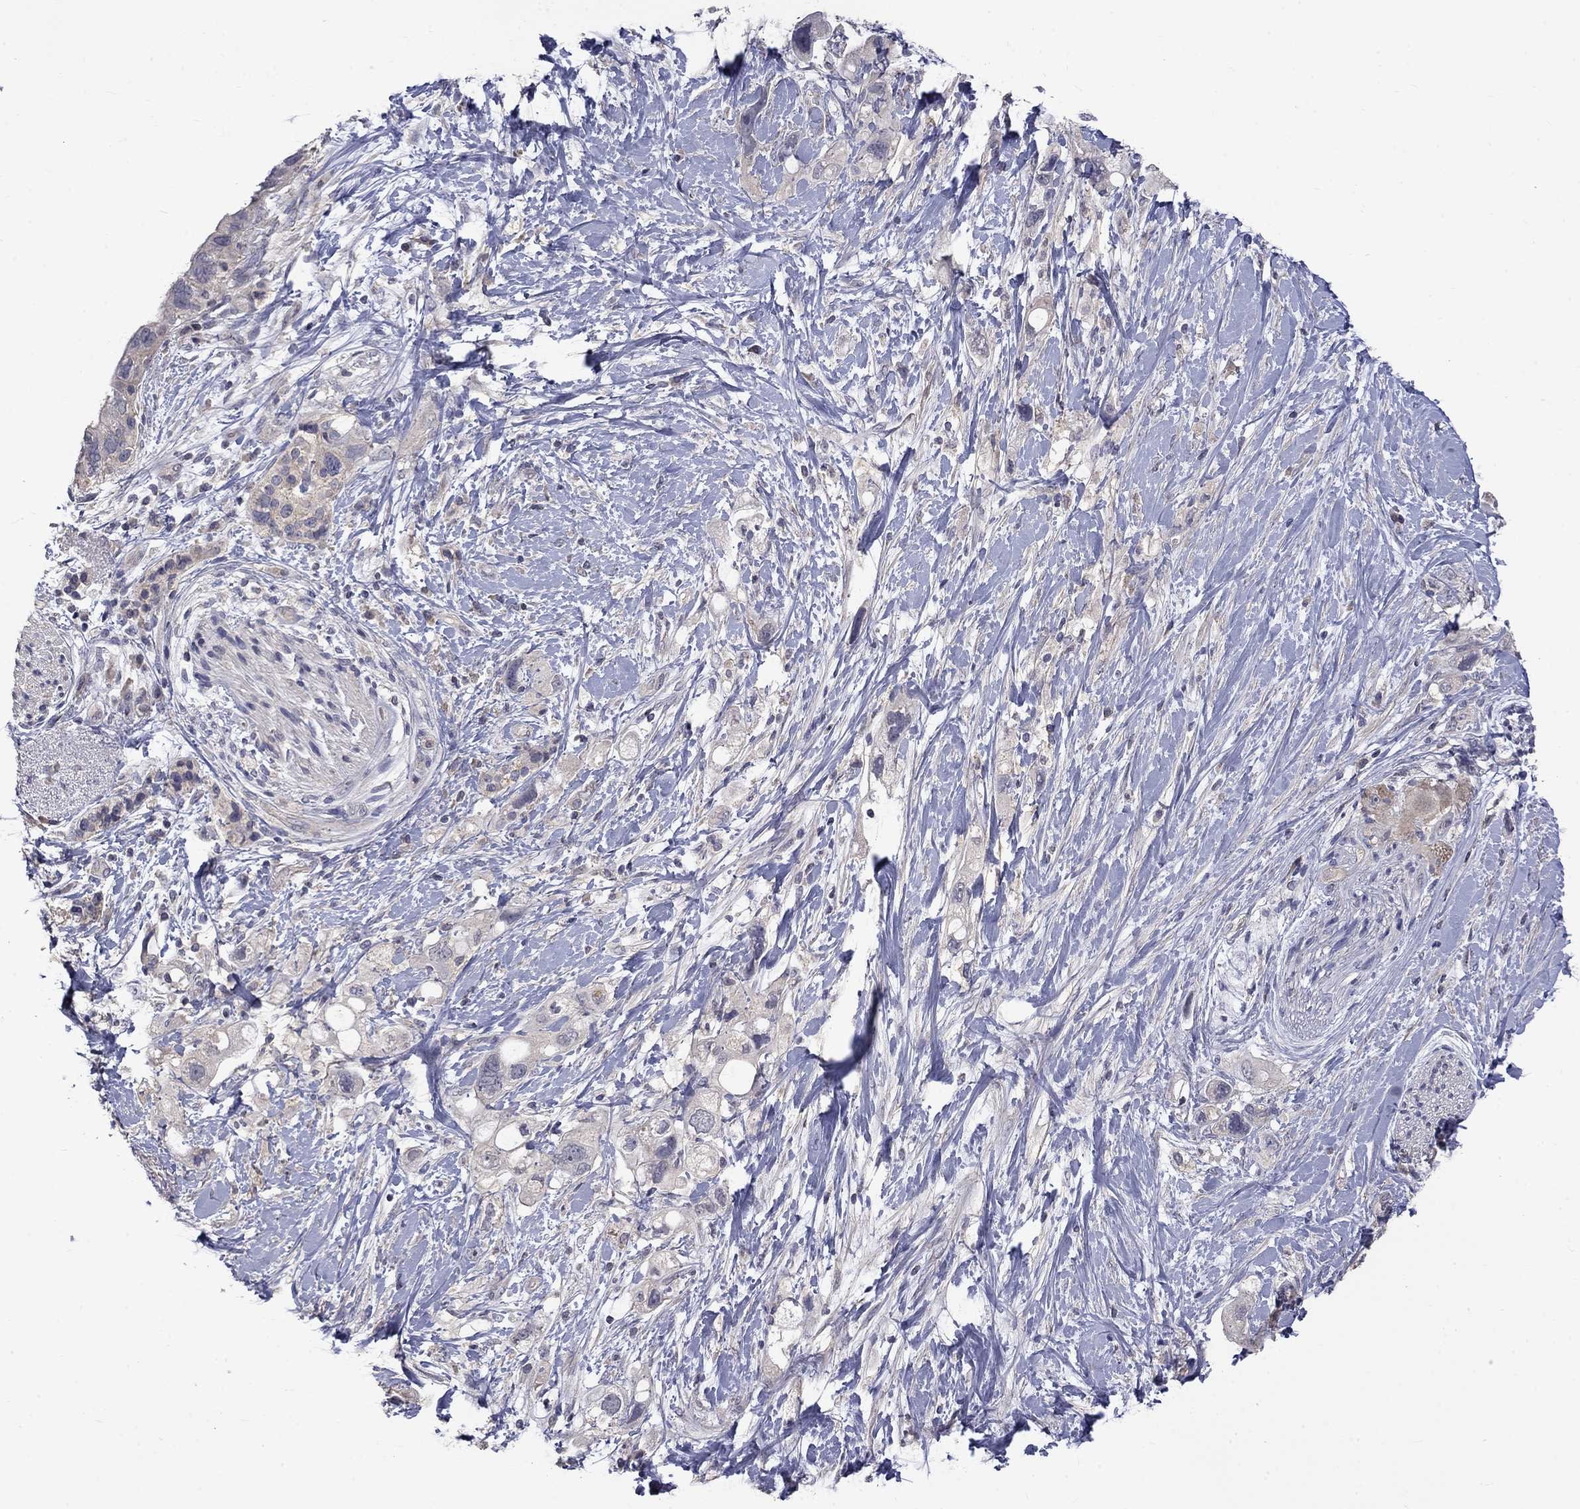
{"staining": {"intensity": "negative", "quantity": "none", "location": "none"}, "tissue": "pancreatic cancer", "cell_type": "Tumor cells", "image_type": "cancer", "snomed": [{"axis": "morphology", "description": "Adenocarcinoma, NOS"}, {"axis": "topography", "description": "Pancreas"}], "caption": "The image exhibits no significant positivity in tumor cells of pancreatic cancer.", "gene": "SLC39A14", "patient": {"sex": "female", "age": 56}}